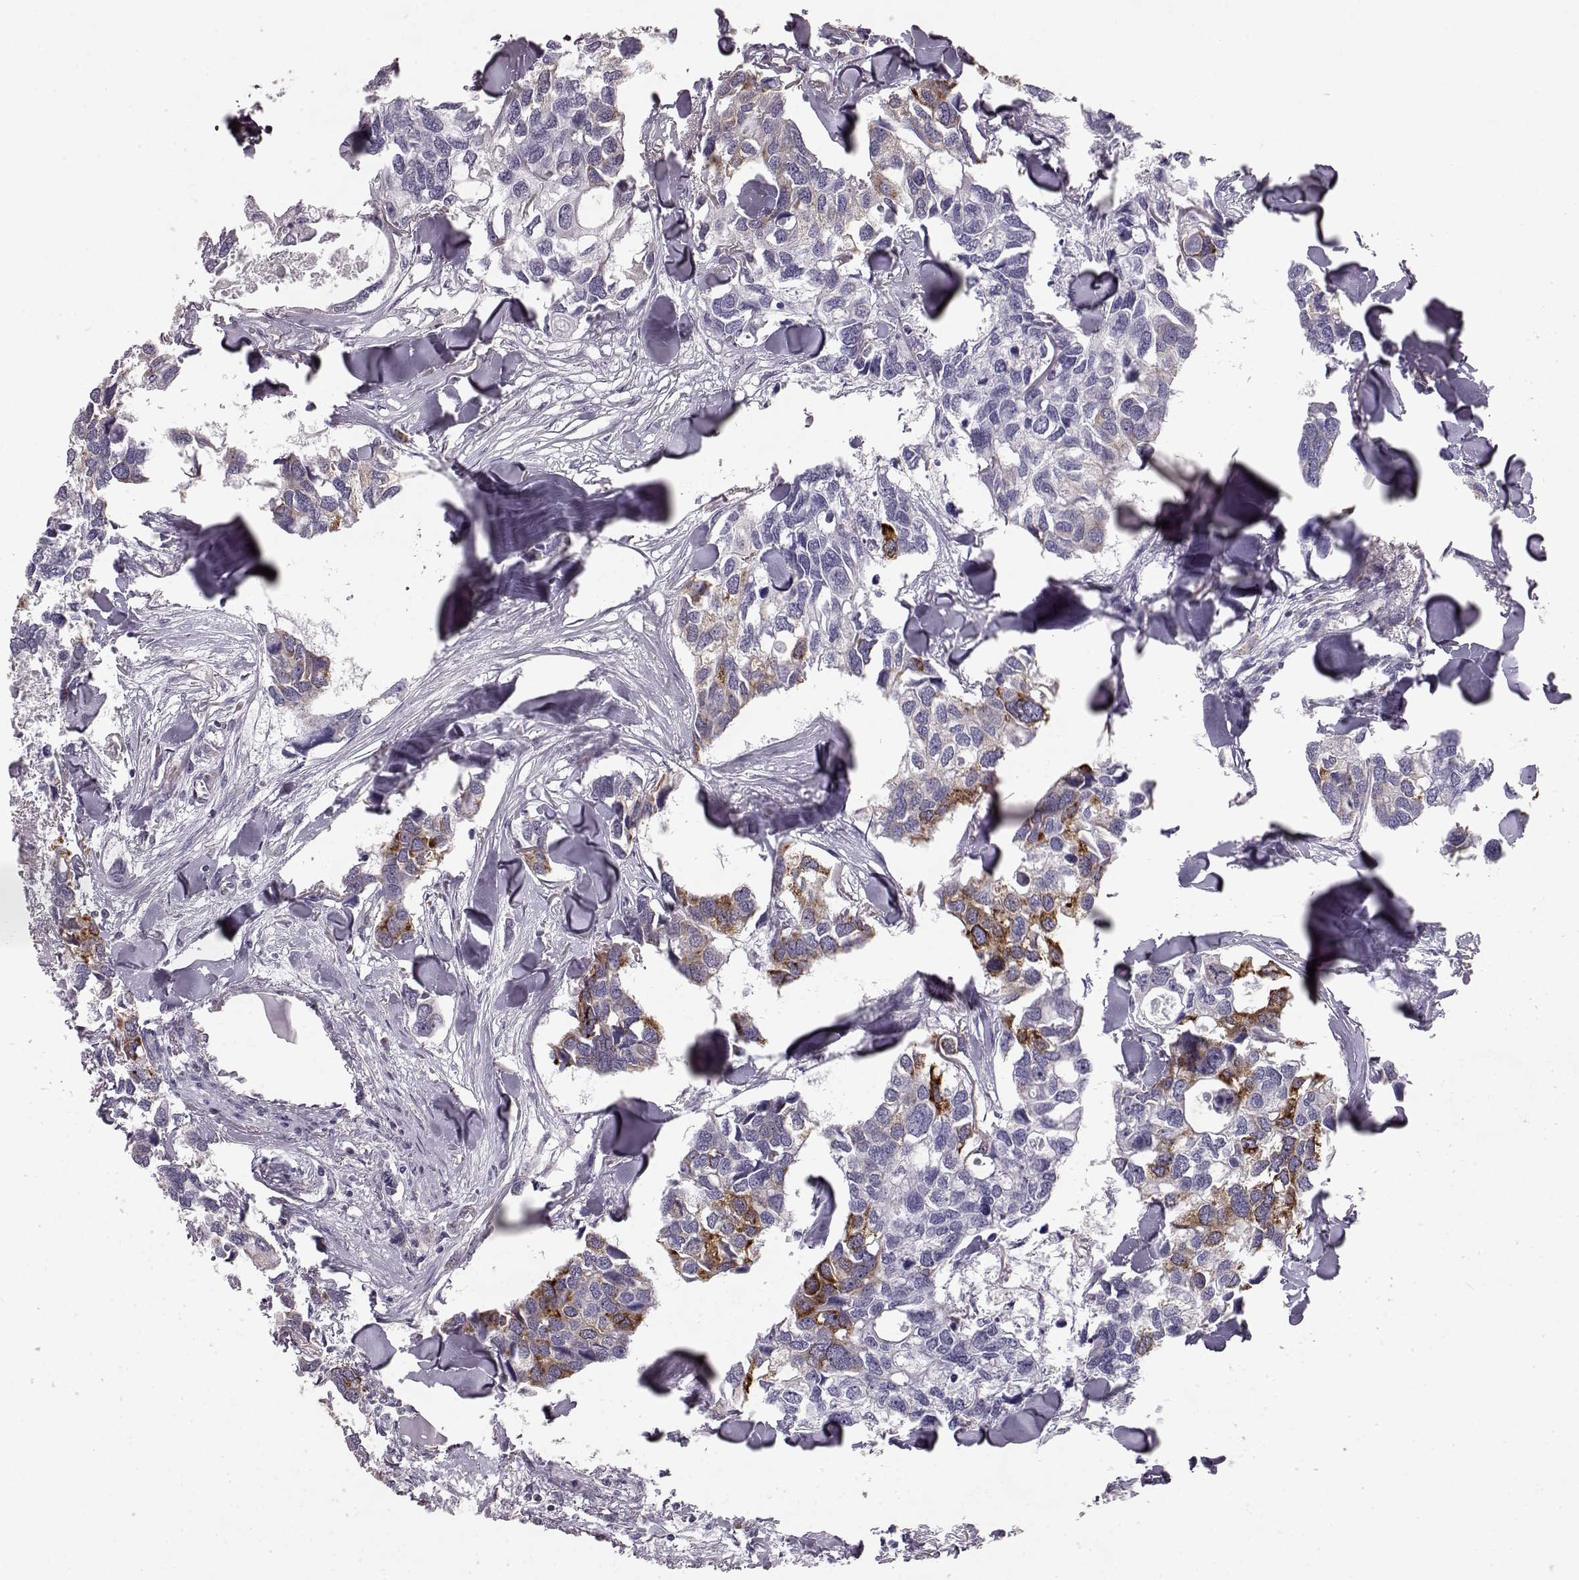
{"staining": {"intensity": "moderate", "quantity": "<25%", "location": "cytoplasmic/membranous"}, "tissue": "breast cancer", "cell_type": "Tumor cells", "image_type": "cancer", "snomed": [{"axis": "morphology", "description": "Duct carcinoma"}, {"axis": "topography", "description": "Breast"}], "caption": "Tumor cells reveal low levels of moderate cytoplasmic/membranous staining in approximately <25% of cells in human breast cancer (invasive ductal carcinoma).", "gene": "ELOVL5", "patient": {"sex": "female", "age": 83}}